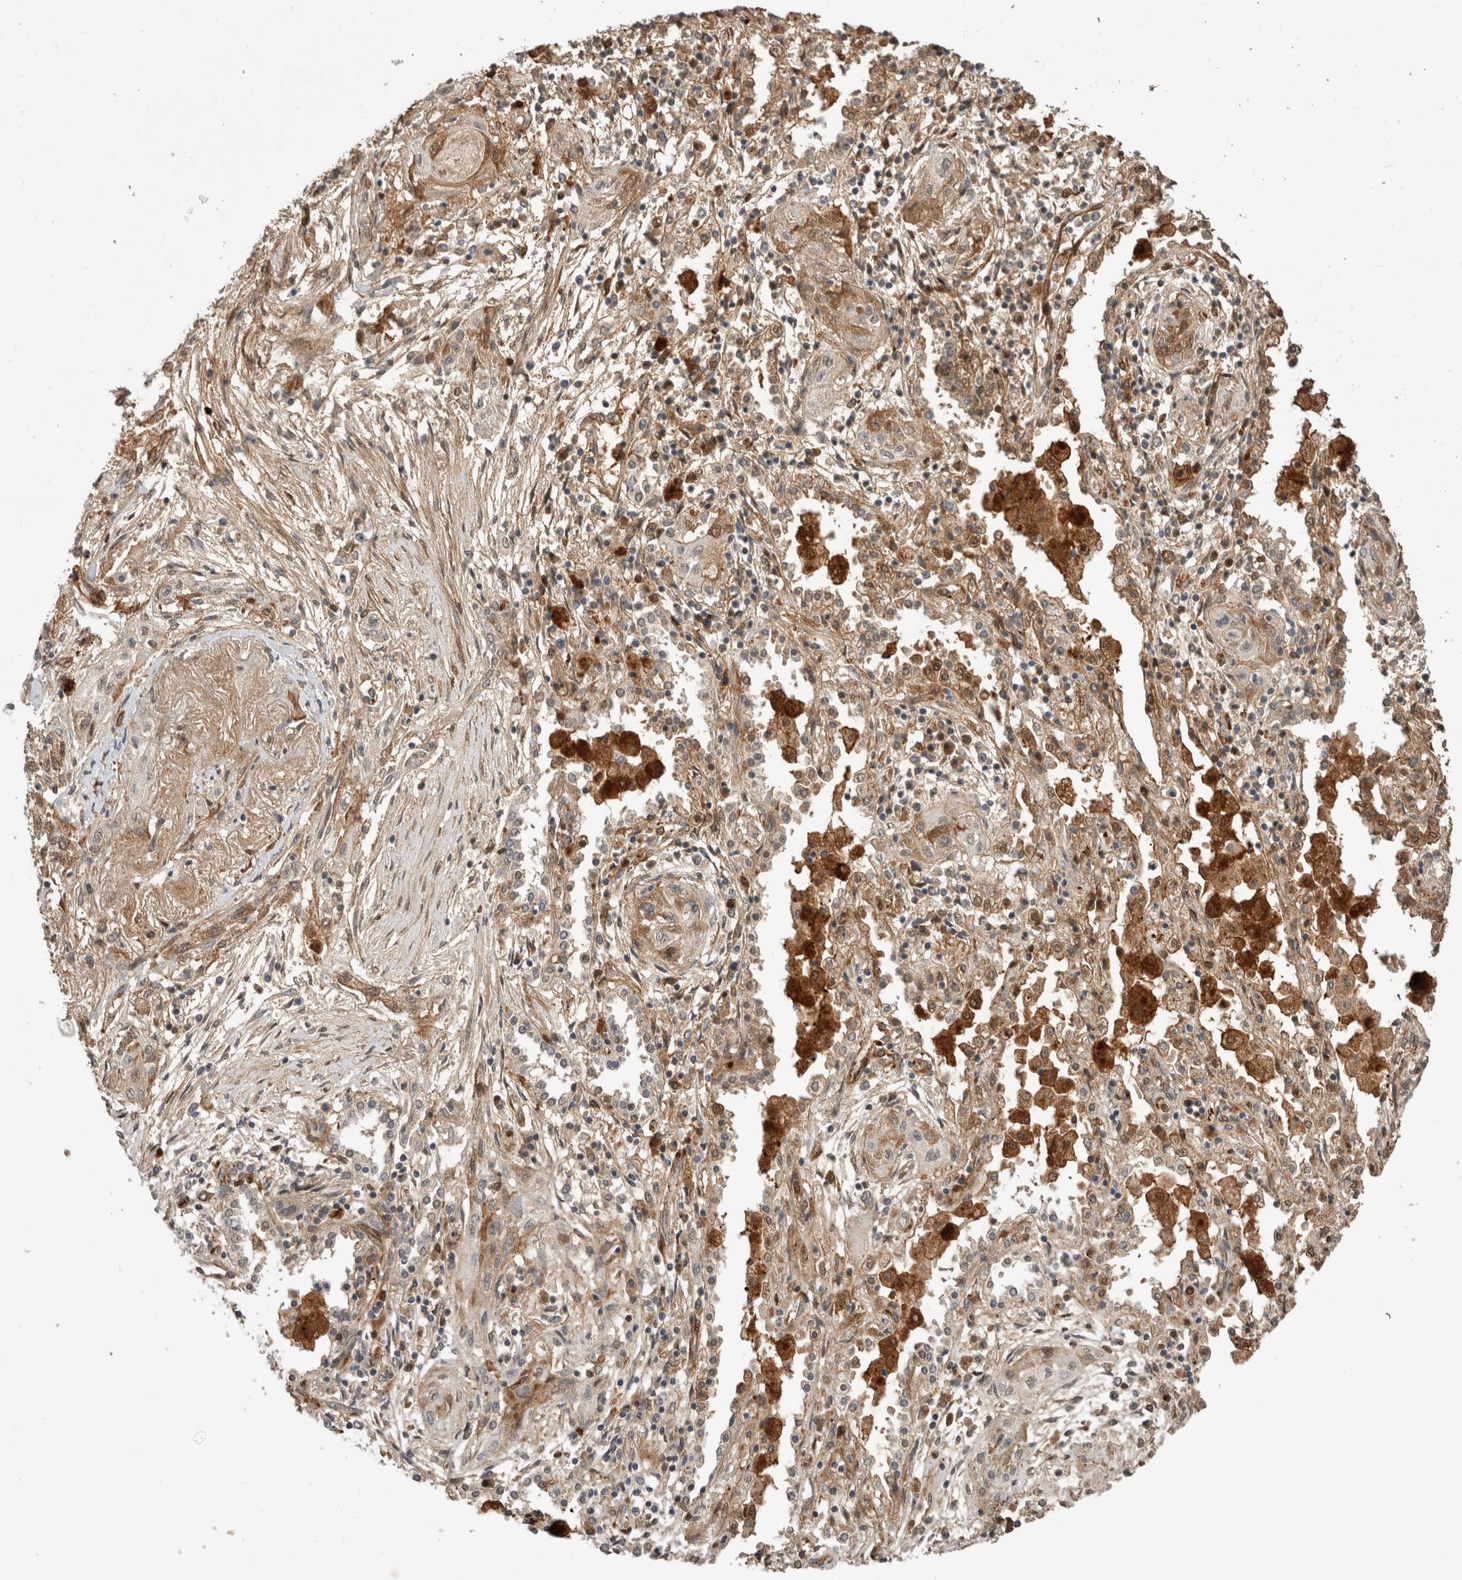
{"staining": {"intensity": "weak", "quantity": "<25%", "location": "cytoplasmic/membranous"}, "tissue": "lung cancer", "cell_type": "Tumor cells", "image_type": "cancer", "snomed": [{"axis": "morphology", "description": "Squamous cell carcinoma, NOS"}, {"axis": "topography", "description": "Lung"}], "caption": "Immunohistochemistry (IHC) histopathology image of human lung squamous cell carcinoma stained for a protein (brown), which reveals no staining in tumor cells.", "gene": "FAM3A", "patient": {"sex": "female", "age": 47}}